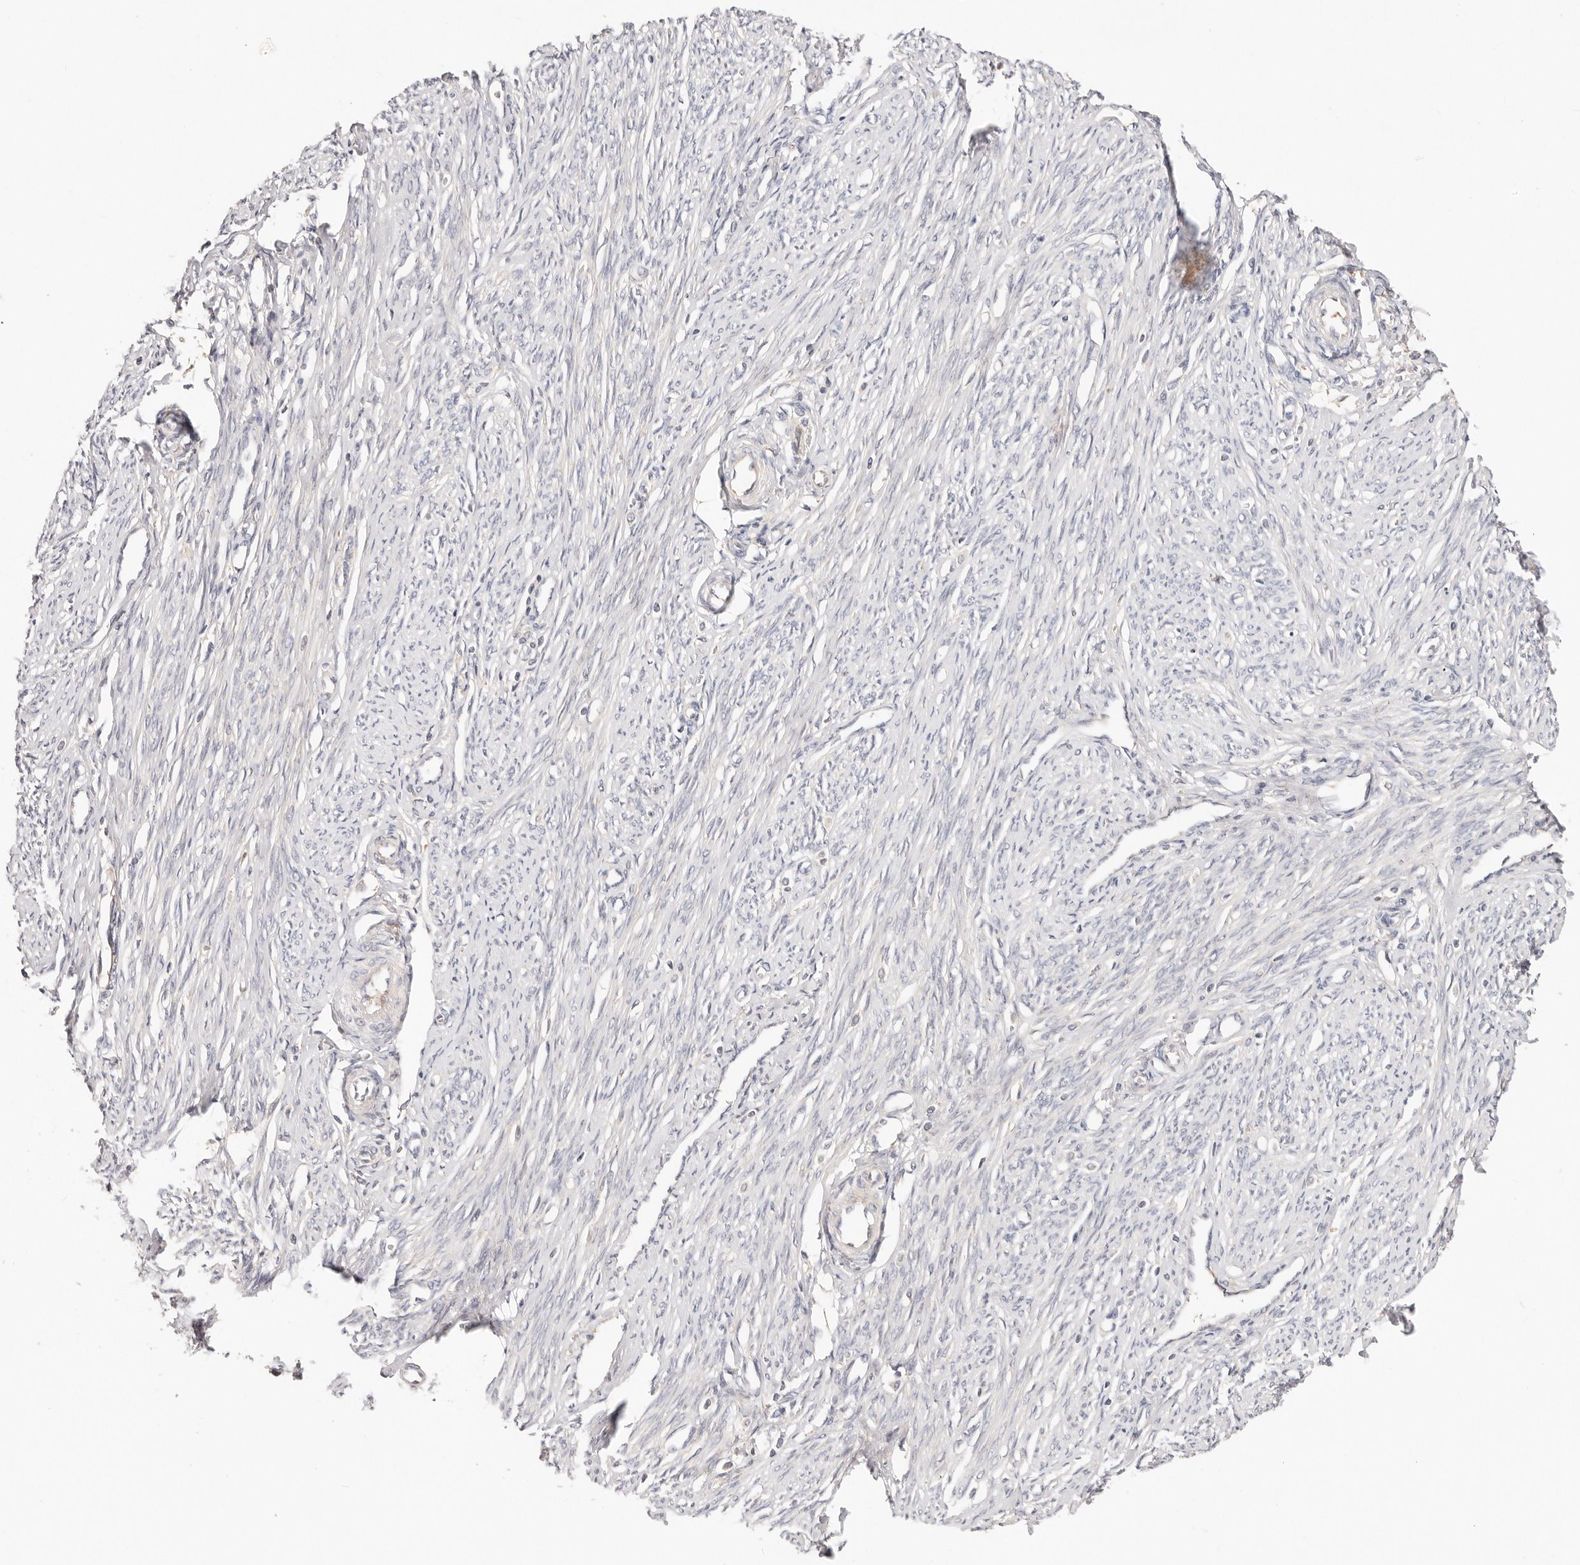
{"staining": {"intensity": "weak", "quantity": "<25%", "location": "cytoplasmic/membranous"}, "tissue": "endometrium", "cell_type": "Cells in endometrial stroma", "image_type": "normal", "snomed": [{"axis": "morphology", "description": "Normal tissue, NOS"}, {"axis": "topography", "description": "Endometrium"}], "caption": "Protein analysis of benign endometrium displays no significant positivity in cells in endometrial stroma.", "gene": "KCMF1", "patient": {"sex": "female", "age": 56}}